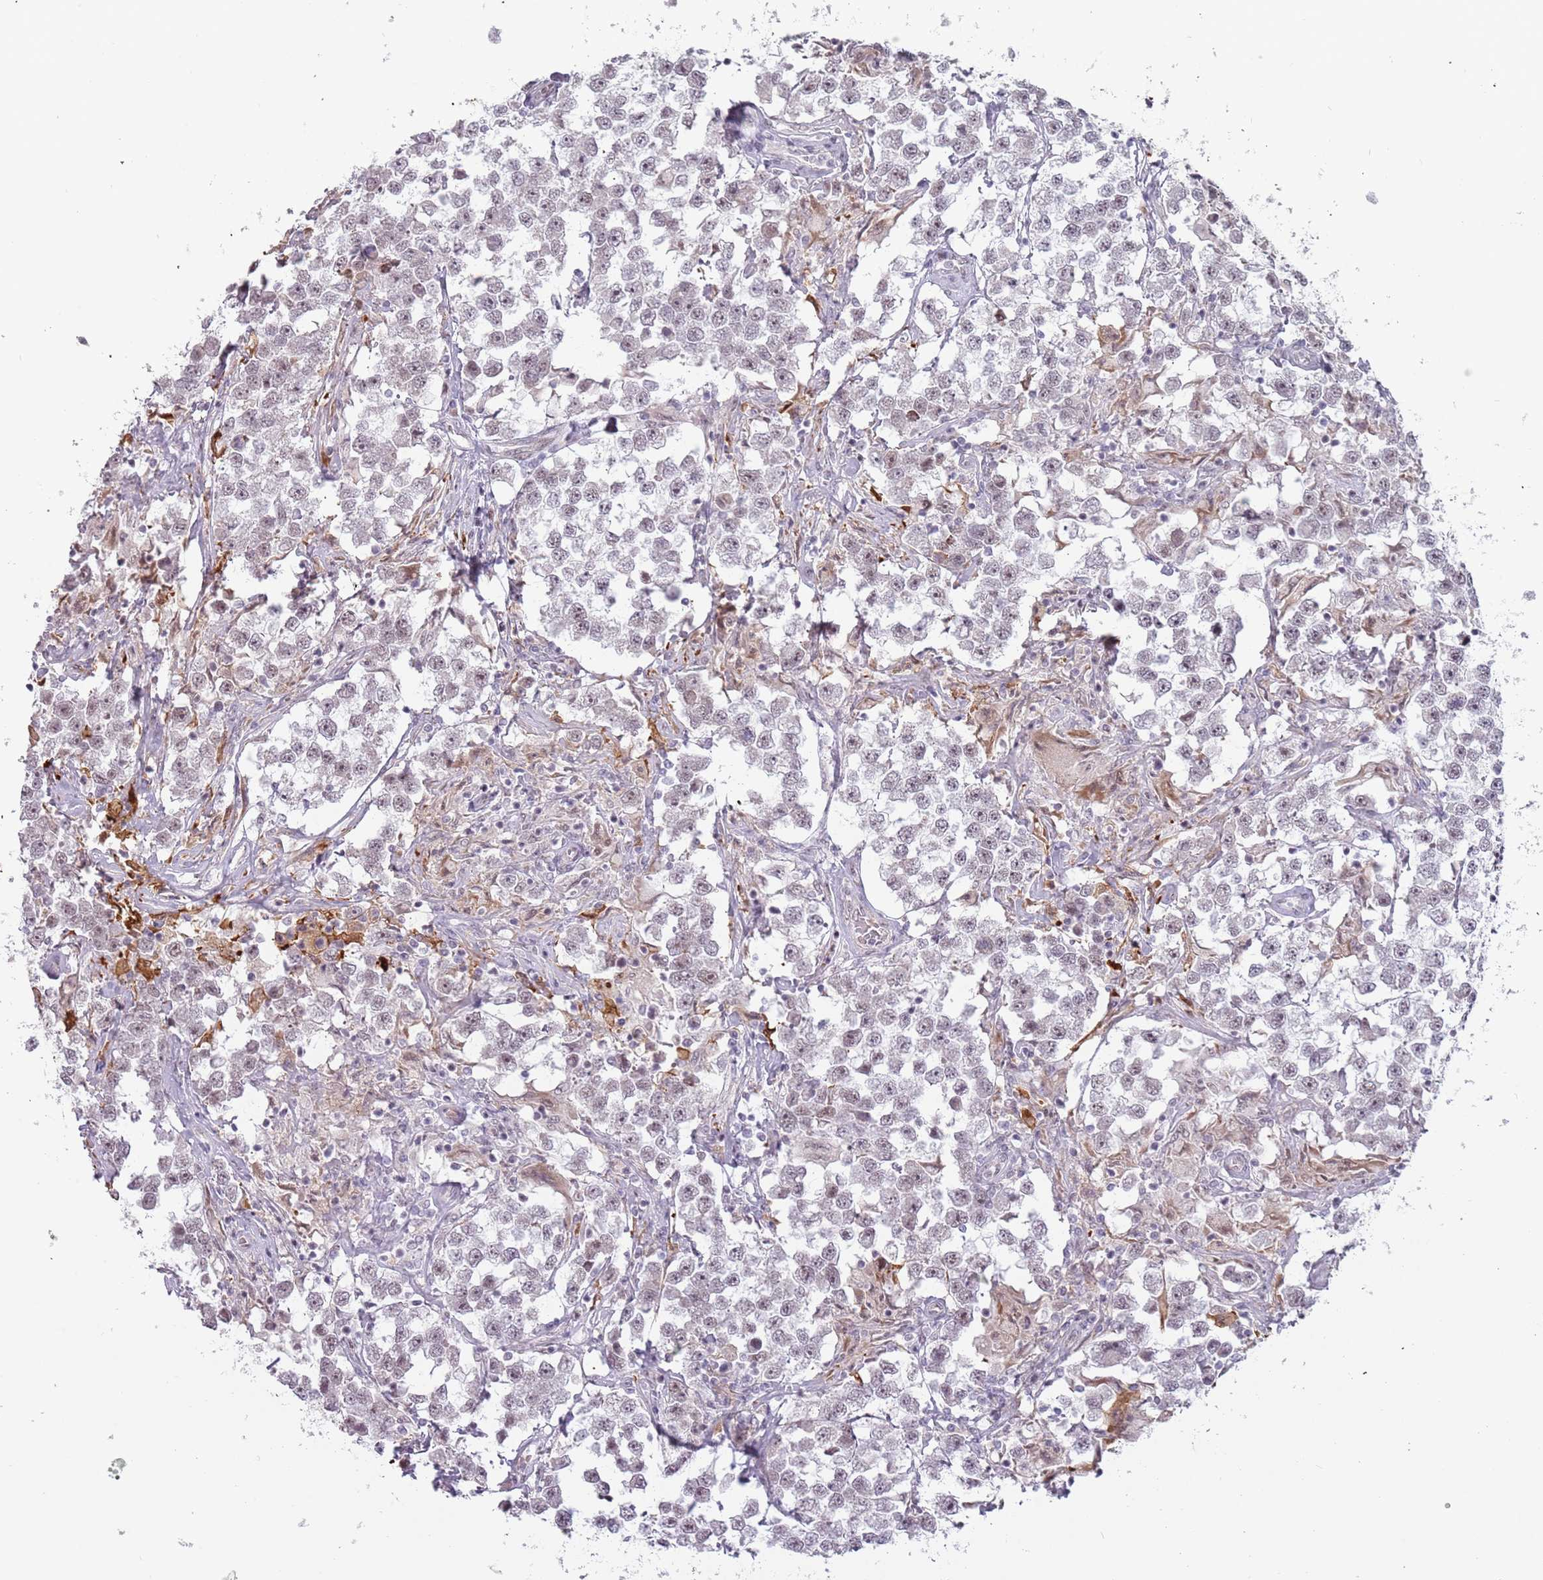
{"staining": {"intensity": "weak", "quantity": "<25%", "location": "nuclear"}, "tissue": "testis cancer", "cell_type": "Tumor cells", "image_type": "cancer", "snomed": [{"axis": "morphology", "description": "Seminoma, NOS"}, {"axis": "topography", "description": "Testis"}], "caption": "Testis cancer was stained to show a protein in brown. There is no significant staining in tumor cells.", "gene": "REXO4", "patient": {"sex": "male", "age": 46}}